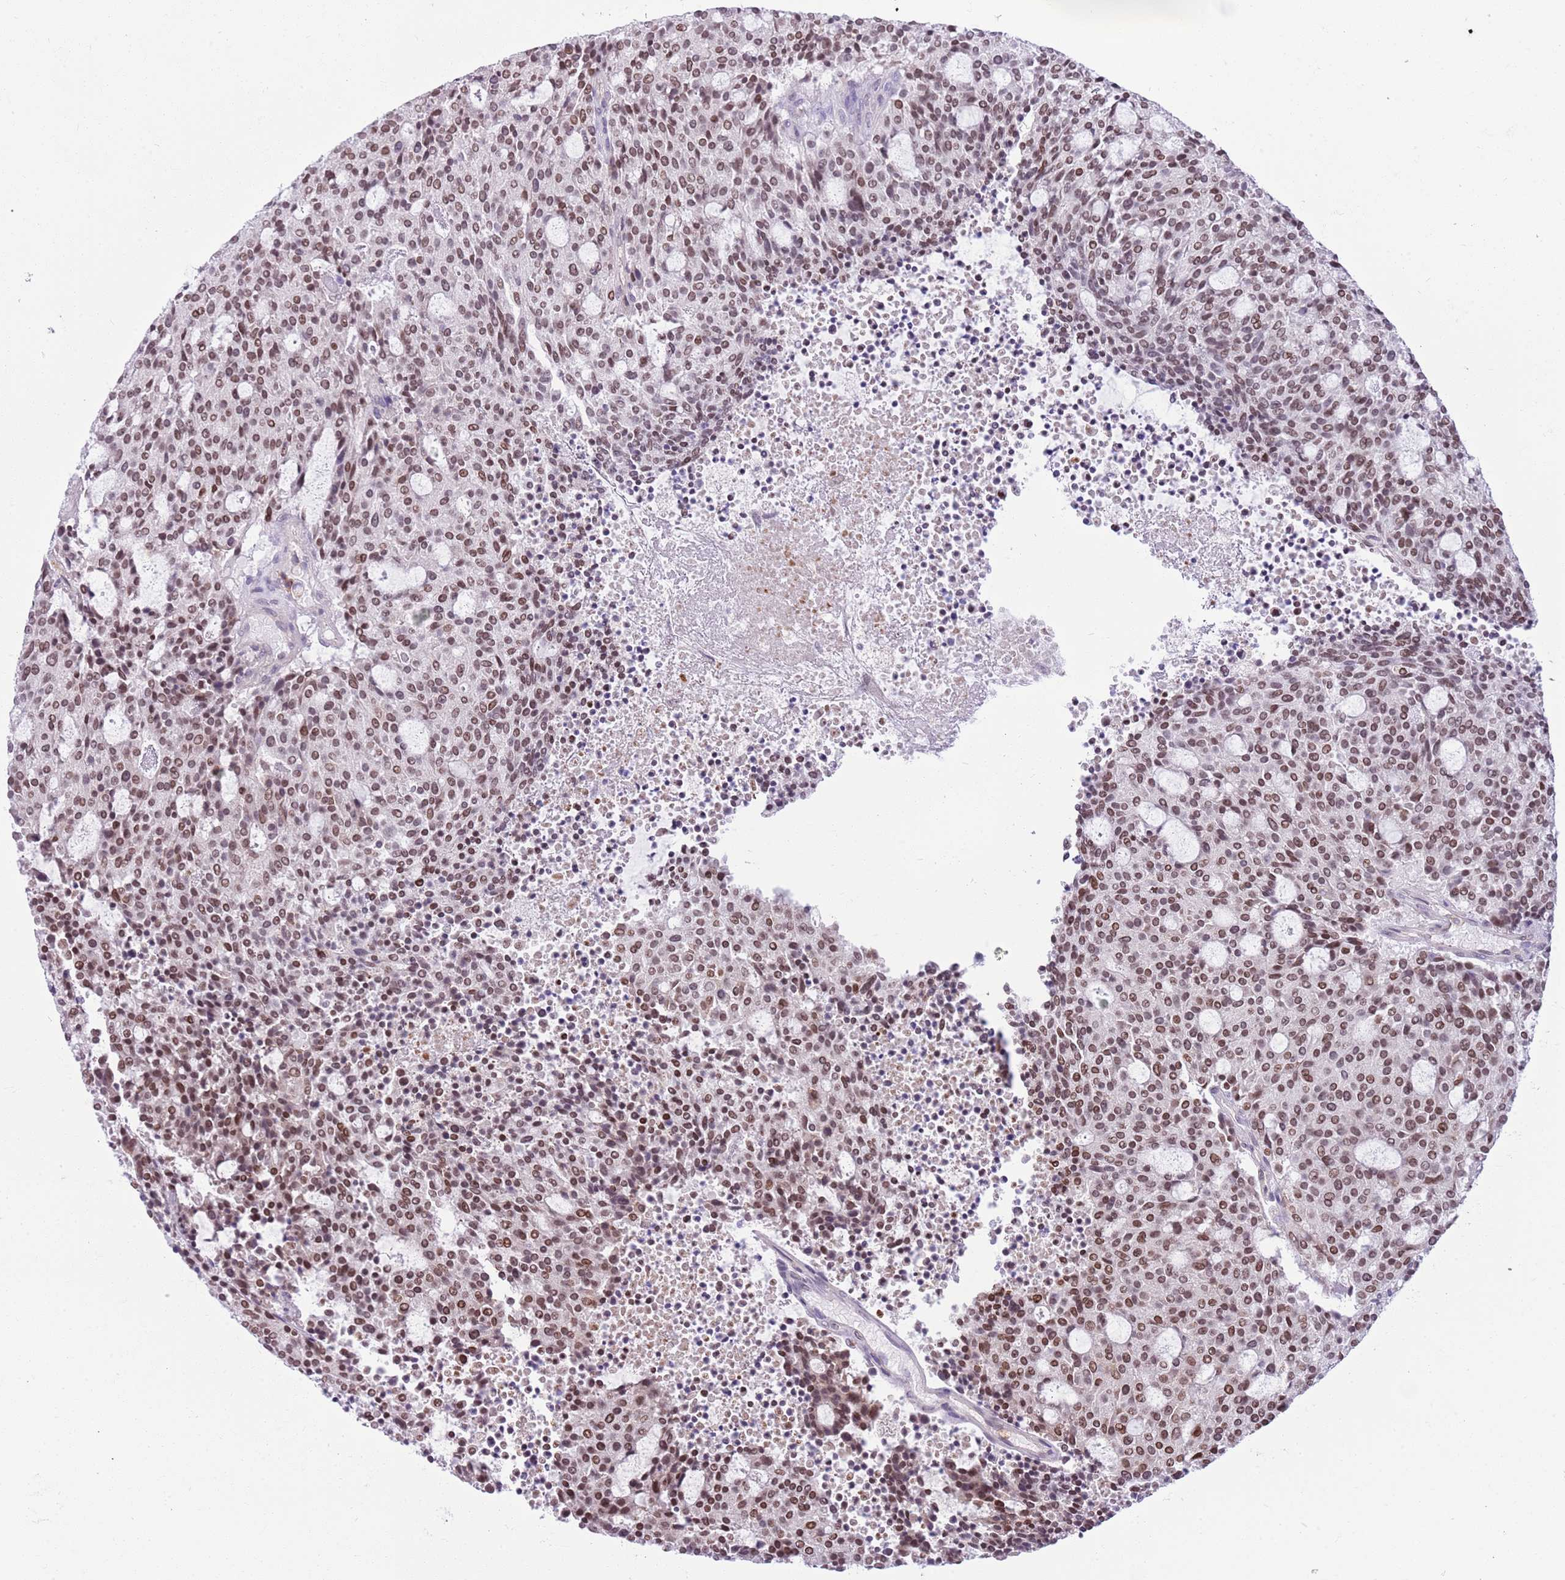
{"staining": {"intensity": "moderate", "quantity": ">75%", "location": "nuclear"}, "tissue": "carcinoid", "cell_type": "Tumor cells", "image_type": "cancer", "snomed": [{"axis": "morphology", "description": "Carcinoid, malignant, NOS"}, {"axis": "topography", "description": "Pancreas"}], "caption": "Carcinoid (malignant) tissue demonstrates moderate nuclear positivity in approximately >75% of tumor cells, visualized by immunohistochemistry.", "gene": "DHX32", "patient": {"sex": "female", "age": 54}}